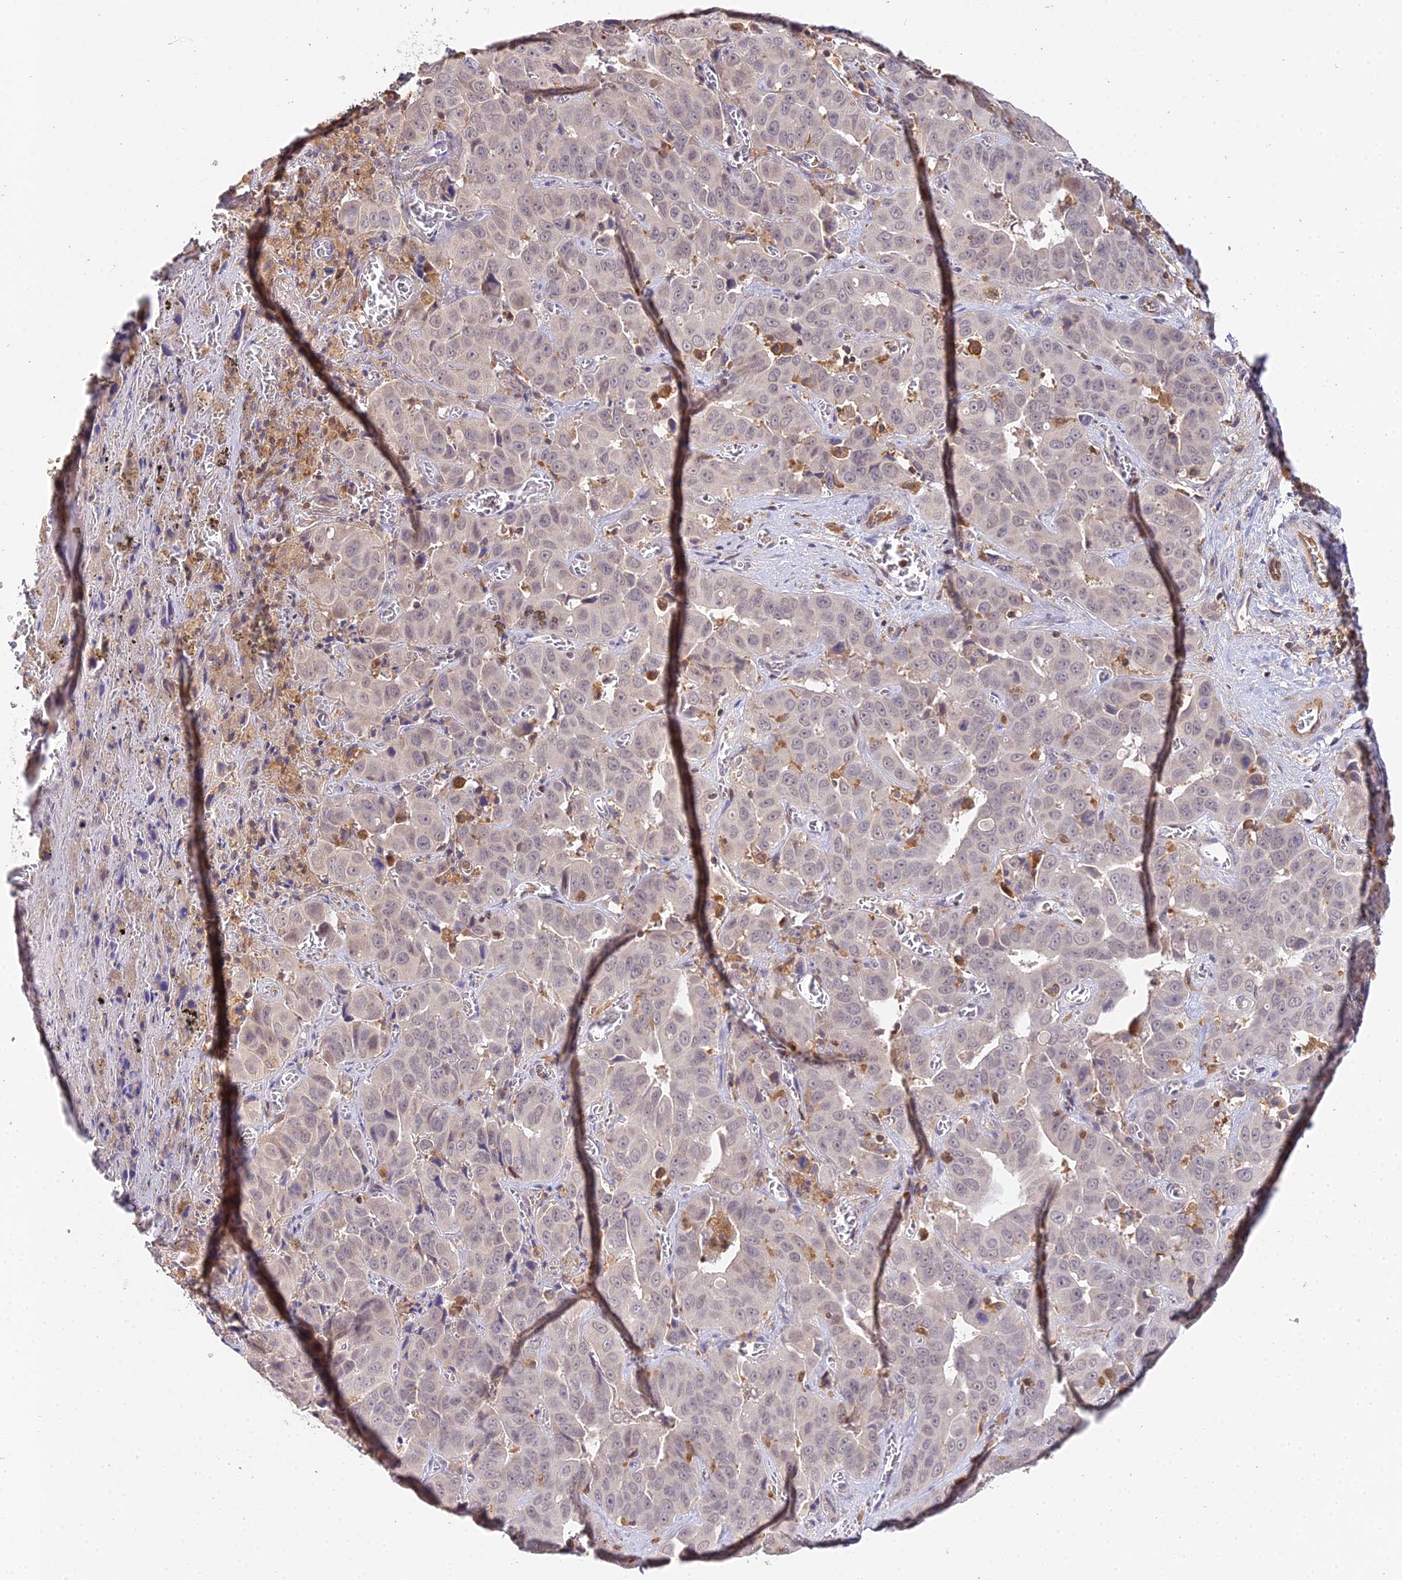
{"staining": {"intensity": "weak", "quantity": "<25%", "location": "nuclear"}, "tissue": "liver cancer", "cell_type": "Tumor cells", "image_type": "cancer", "snomed": [{"axis": "morphology", "description": "Cholangiocarcinoma"}, {"axis": "topography", "description": "Liver"}], "caption": "This micrograph is of liver cancer (cholangiocarcinoma) stained with immunohistochemistry (IHC) to label a protein in brown with the nuclei are counter-stained blue. There is no expression in tumor cells. (Stains: DAB (3,3'-diaminobenzidine) immunohistochemistry (IHC) with hematoxylin counter stain, Microscopy: brightfield microscopy at high magnification).", "gene": "TPRX1", "patient": {"sex": "female", "age": 52}}